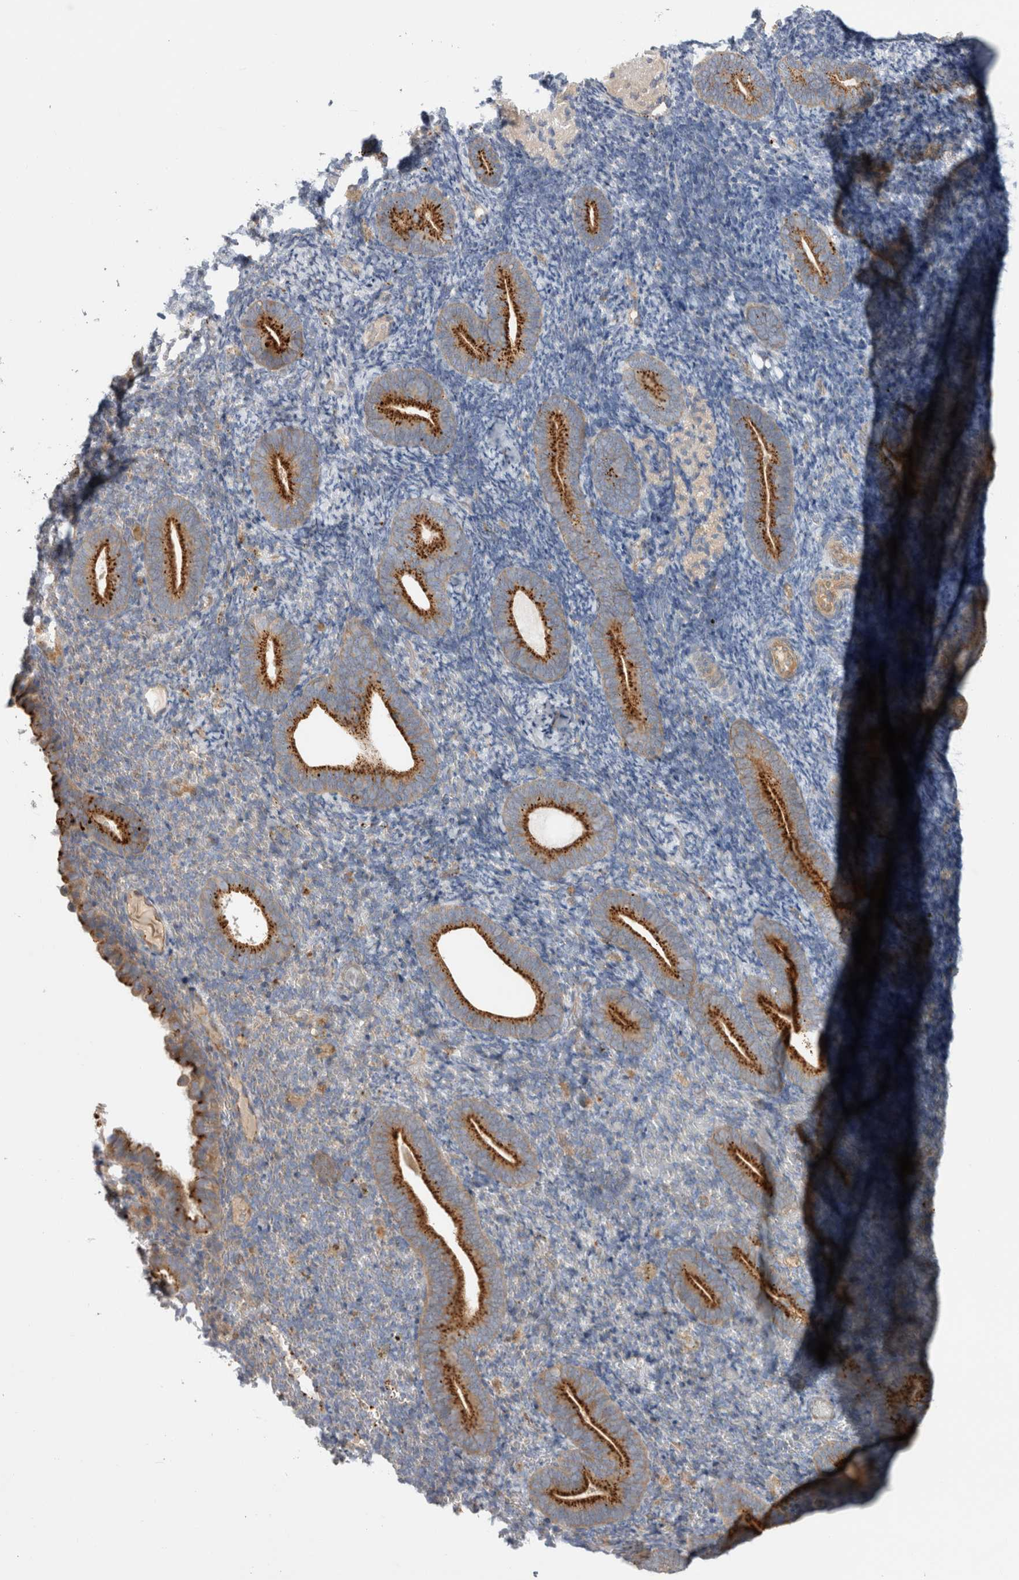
{"staining": {"intensity": "negative", "quantity": "none", "location": "none"}, "tissue": "endometrium", "cell_type": "Cells in endometrial stroma", "image_type": "normal", "snomed": [{"axis": "morphology", "description": "Normal tissue, NOS"}, {"axis": "topography", "description": "Endometrium"}], "caption": "This histopathology image is of normal endometrium stained with immunohistochemistry (IHC) to label a protein in brown with the nuclei are counter-stained blue. There is no staining in cells in endometrial stroma. Brightfield microscopy of immunohistochemistry stained with DAB (3,3'-diaminobenzidine) (brown) and hematoxylin (blue), captured at high magnification.", "gene": "PDCD10", "patient": {"sex": "female", "age": 51}}